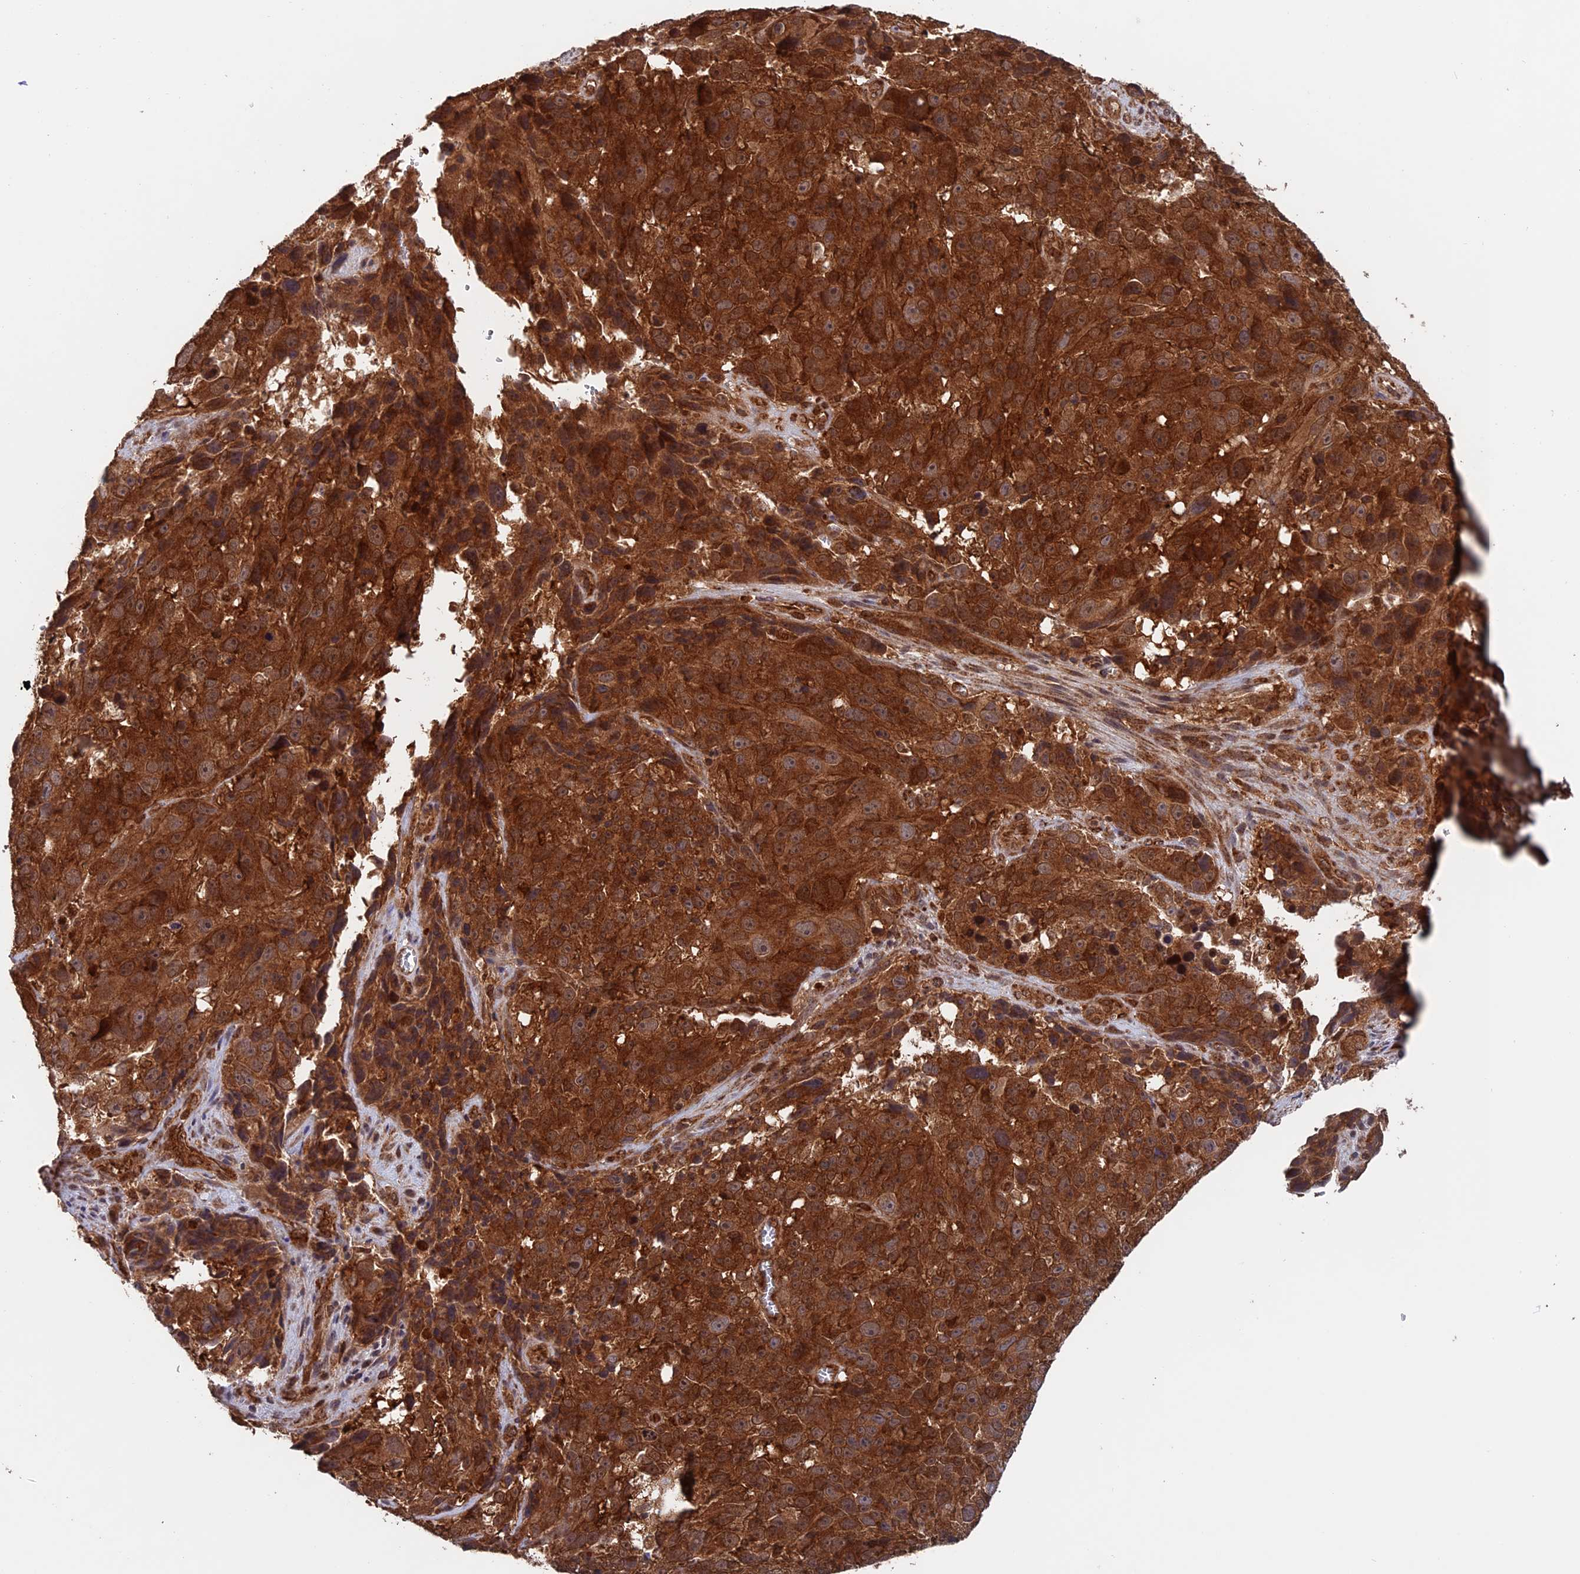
{"staining": {"intensity": "strong", "quantity": ">75%", "location": "cytoplasmic/membranous"}, "tissue": "melanoma", "cell_type": "Tumor cells", "image_type": "cancer", "snomed": [{"axis": "morphology", "description": "Malignant melanoma, NOS"}, {"axis": "topography", "description": "Skin"}], "caption": "Immunohistochemical staining of human melanoma displays high levels of strong cytoplasmic/membranous expression in about >75% of tumor cells.", "gene": "DTYMK", "patient": {"sex": "male", "age": 84}}